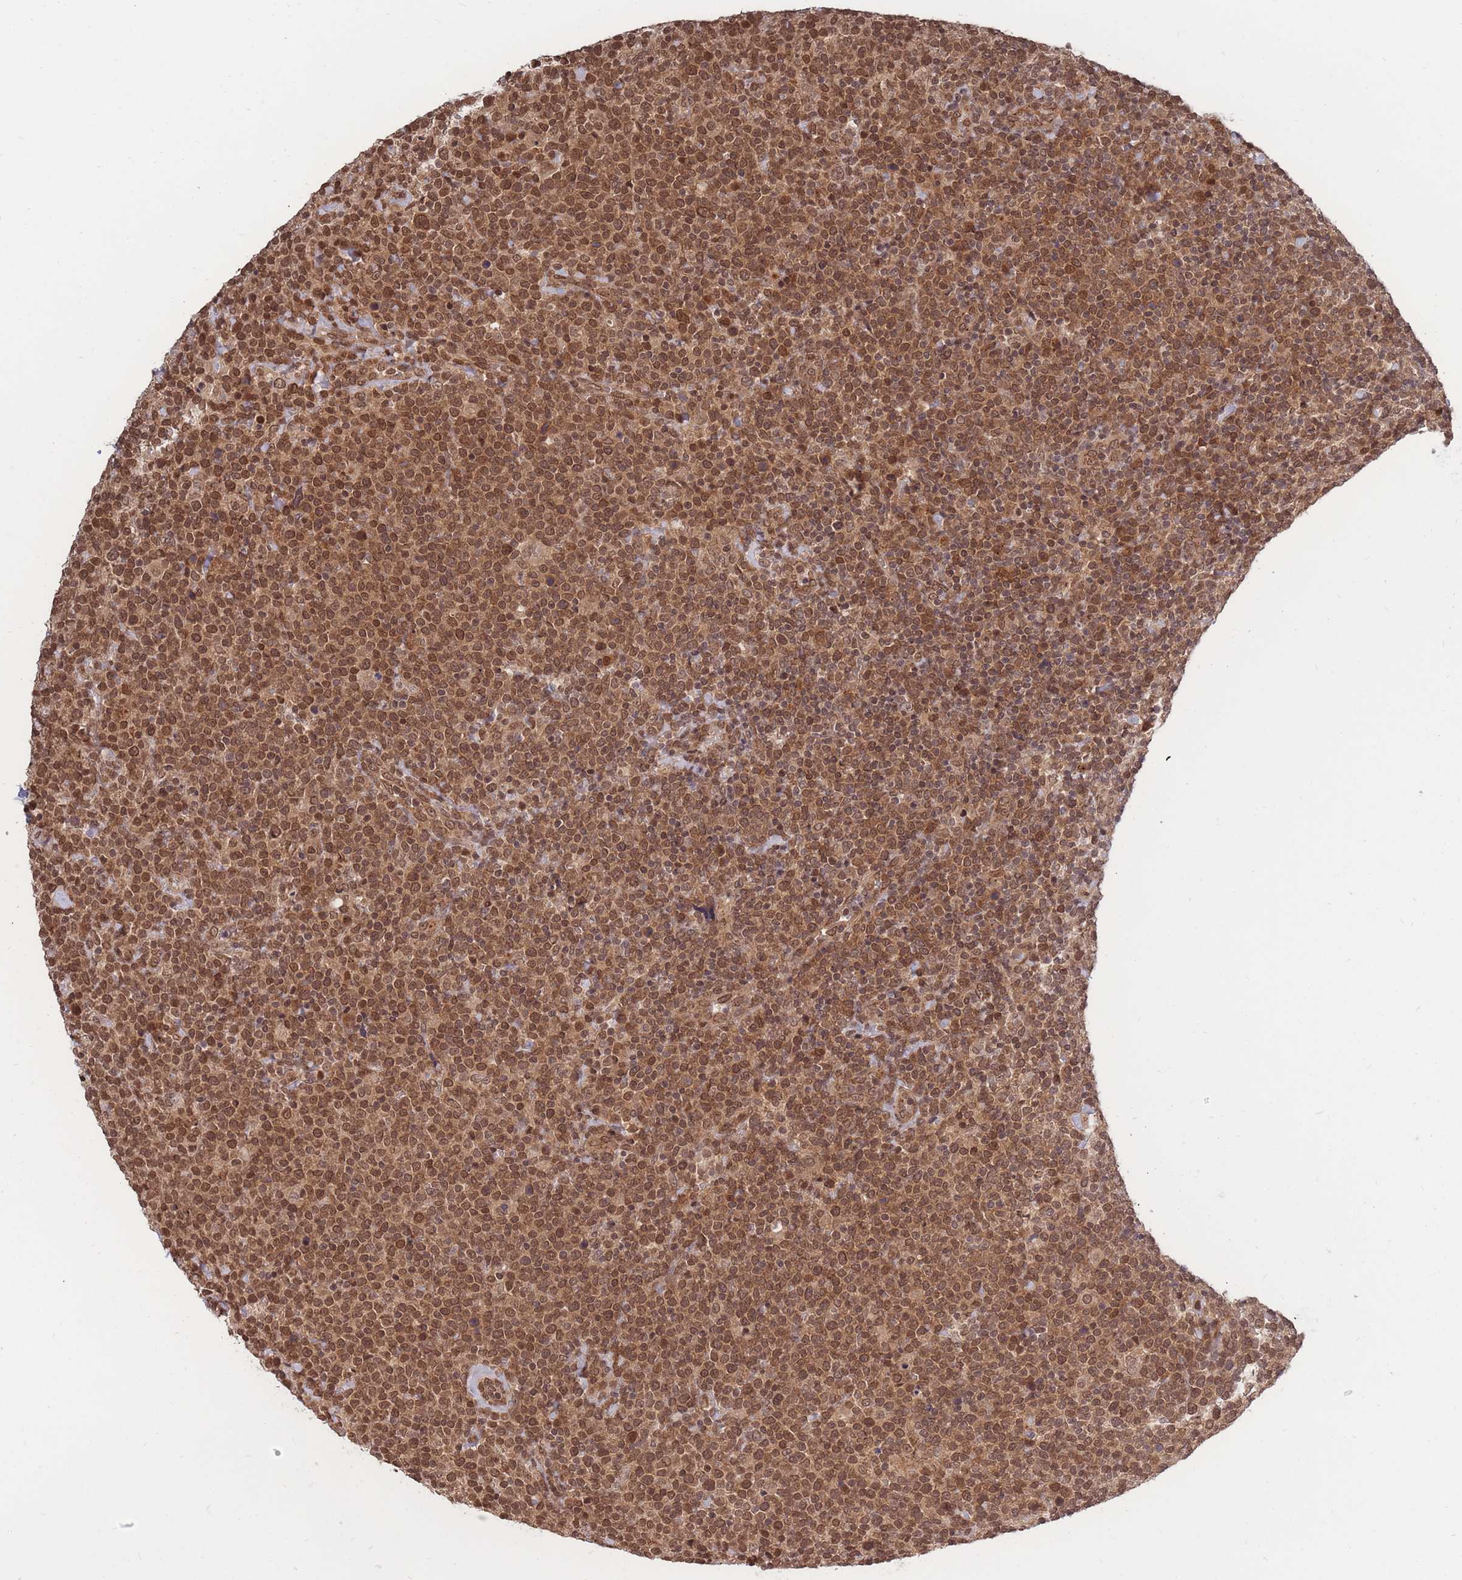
{"staining": {"intensity": "strong", "quantity": ">75%", "location": "cytoplasmic/membranous,nuclear"}, "tissue": "lymphoma", "cell_type": "Tumor cells", "image_type": "cancer", "snomed": [{"axis": "morphology", "description": "Malignant lymphoma, non-Hodgkin's type, High grade"}, {"axis": "topography", "description": "Lymph node"}], "caption": "Immunohistochemistry (IHC) micrograph of human lymphoma stained for a protein (brown), which displays high levels of strong cytoplasmic/membranous and nuclear staining in about >75% of tumor cells.", "gene": "SRA1", "patient": {"sex": "male", "age": 61}}